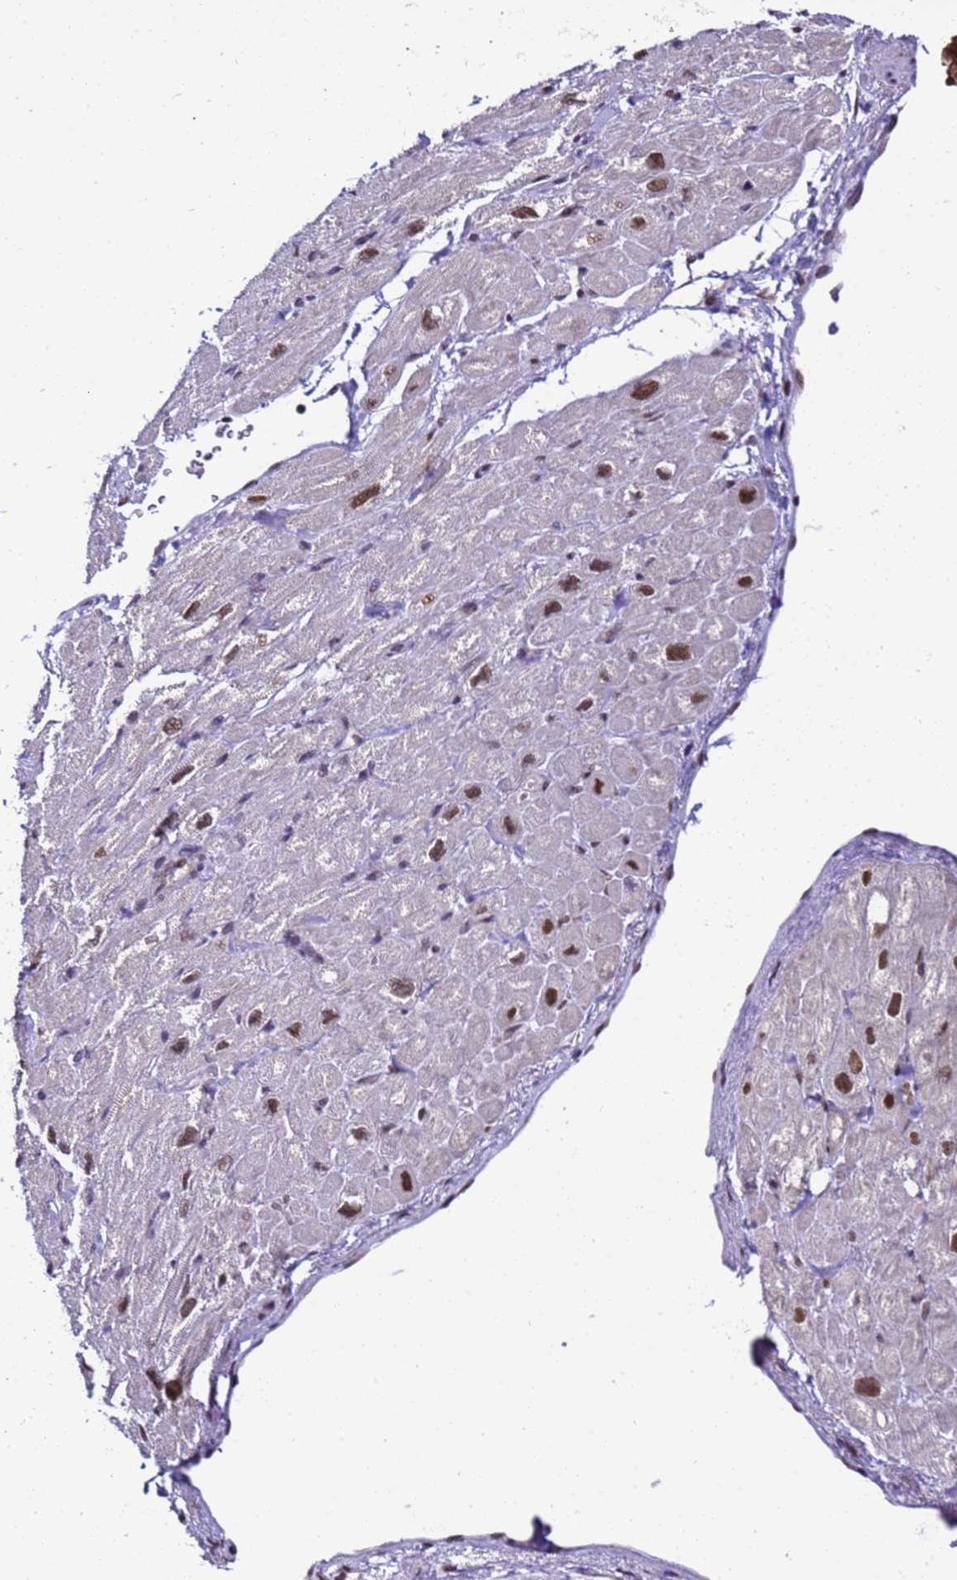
{"staining": {"intensity": "strong", "quantity": "<25%", "location": "nuclear"}, "tissue": "heart muscle", "cell_type": "Cardiomyocytes", "image_type": "normal", "snomed": [{"axis": "morphology", "description": "Normal tissue, NOS"}, {"axis": "topography", "description": "Heart"}], "caption": "Immunohistochemistry (IHC) image of unremarkable heart muscle stained for a protein (brown), which shows medium levels of strong nuclear expression in approximately <25% of cardiomyocytes.", "gene": "SMN1", "patient": {"sex": "male", "age": 65}}